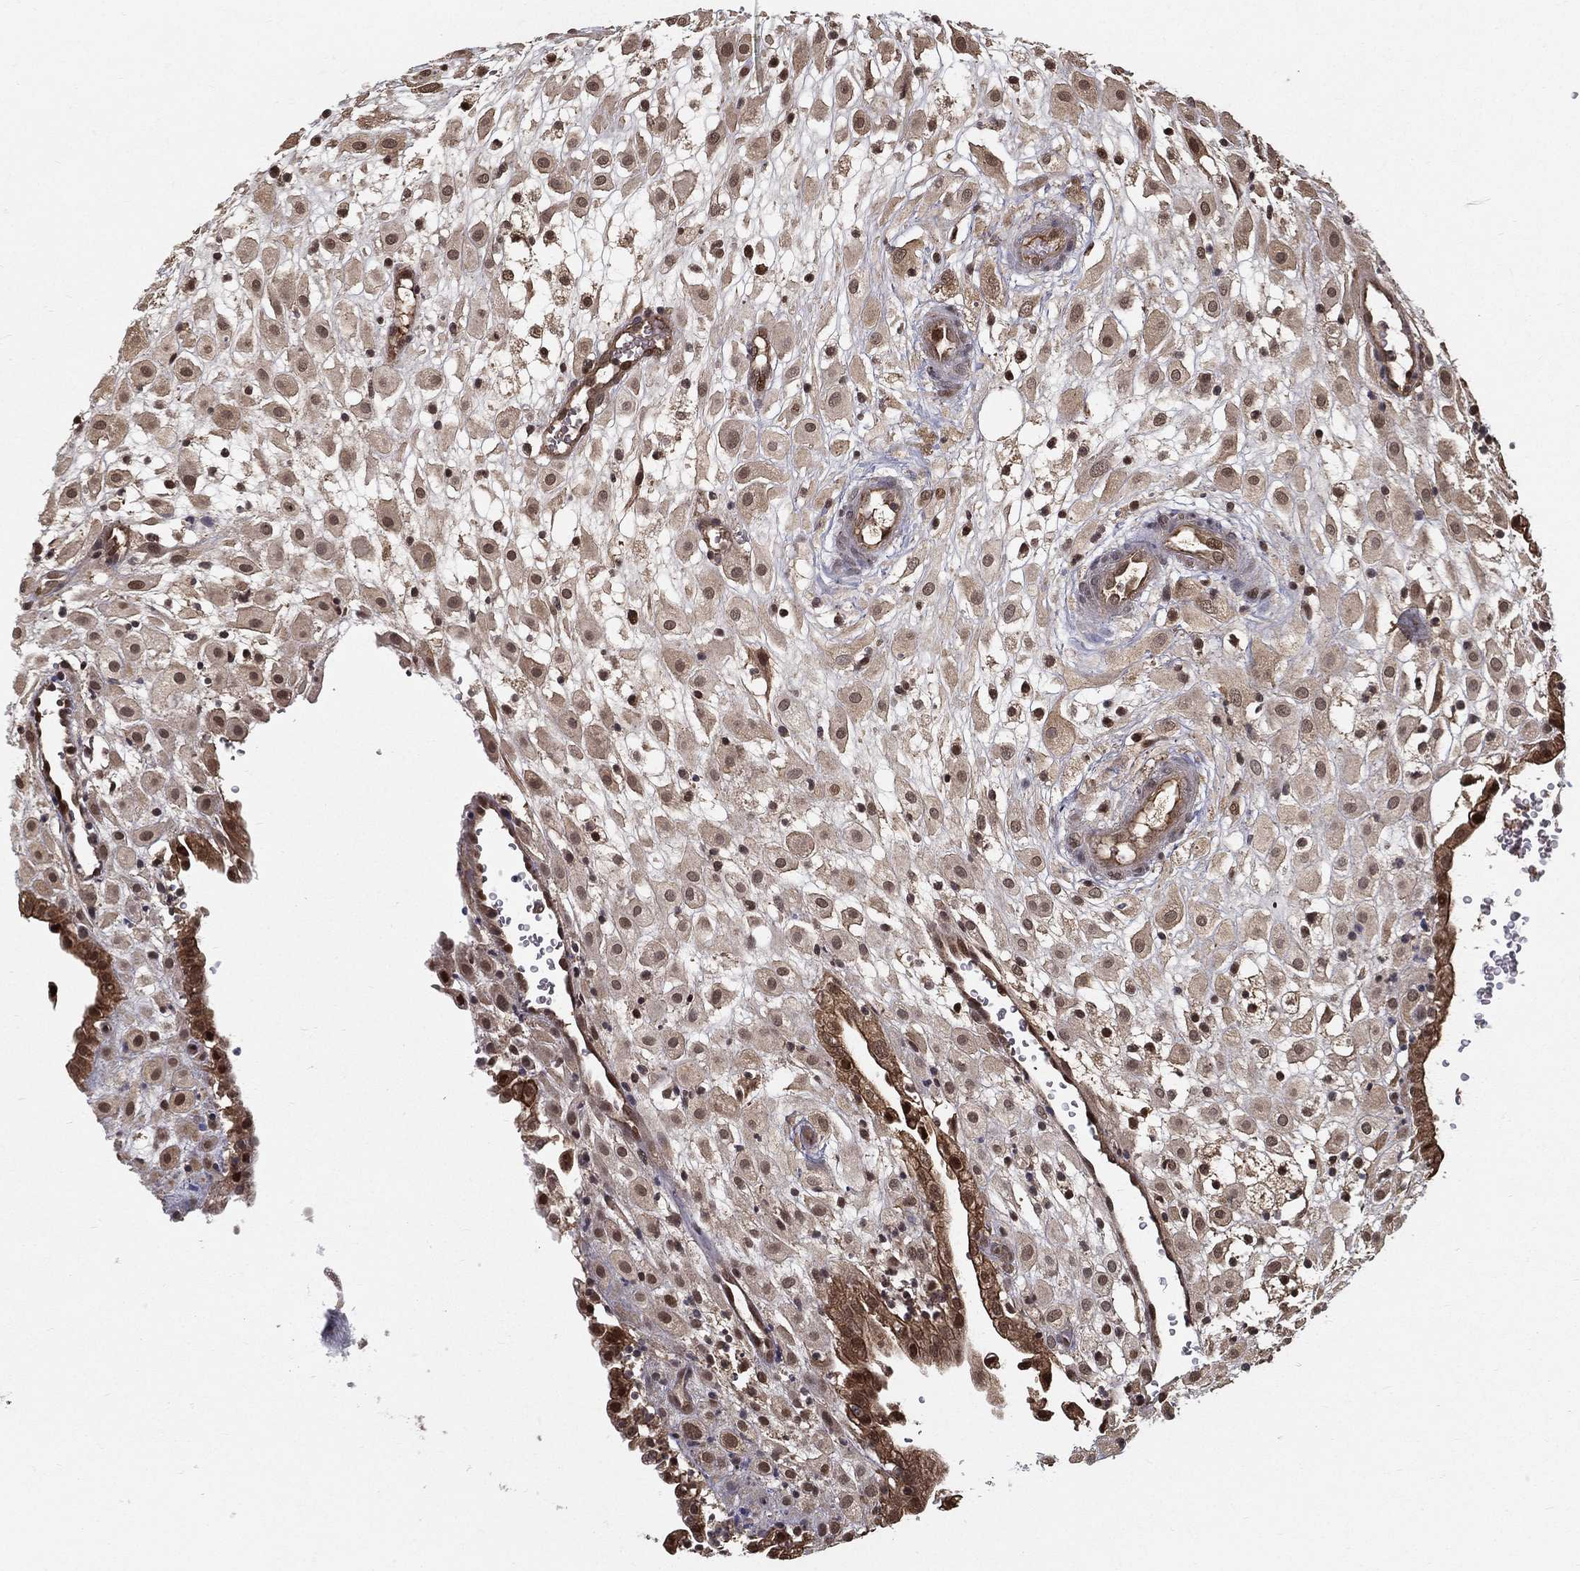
{"staining": {"intensity": "moderate", "quantity": "<25%", "location": "nuclear"}, "tissue": "placenta", "cell_type": "Decidual cells", "image_type": "normal", "snomed": [{"axis": "morphology", "description": "Normal tissue, NOS"}, {"axis": "topography", "description": "Placenta"}], "caption": "Protein staining of unremarkable placenta shows moderate nuclear positivity in about <25% of decidual cells.", "gene": "SLC6A6", "patient": {"sex": "female", "age": 24}}